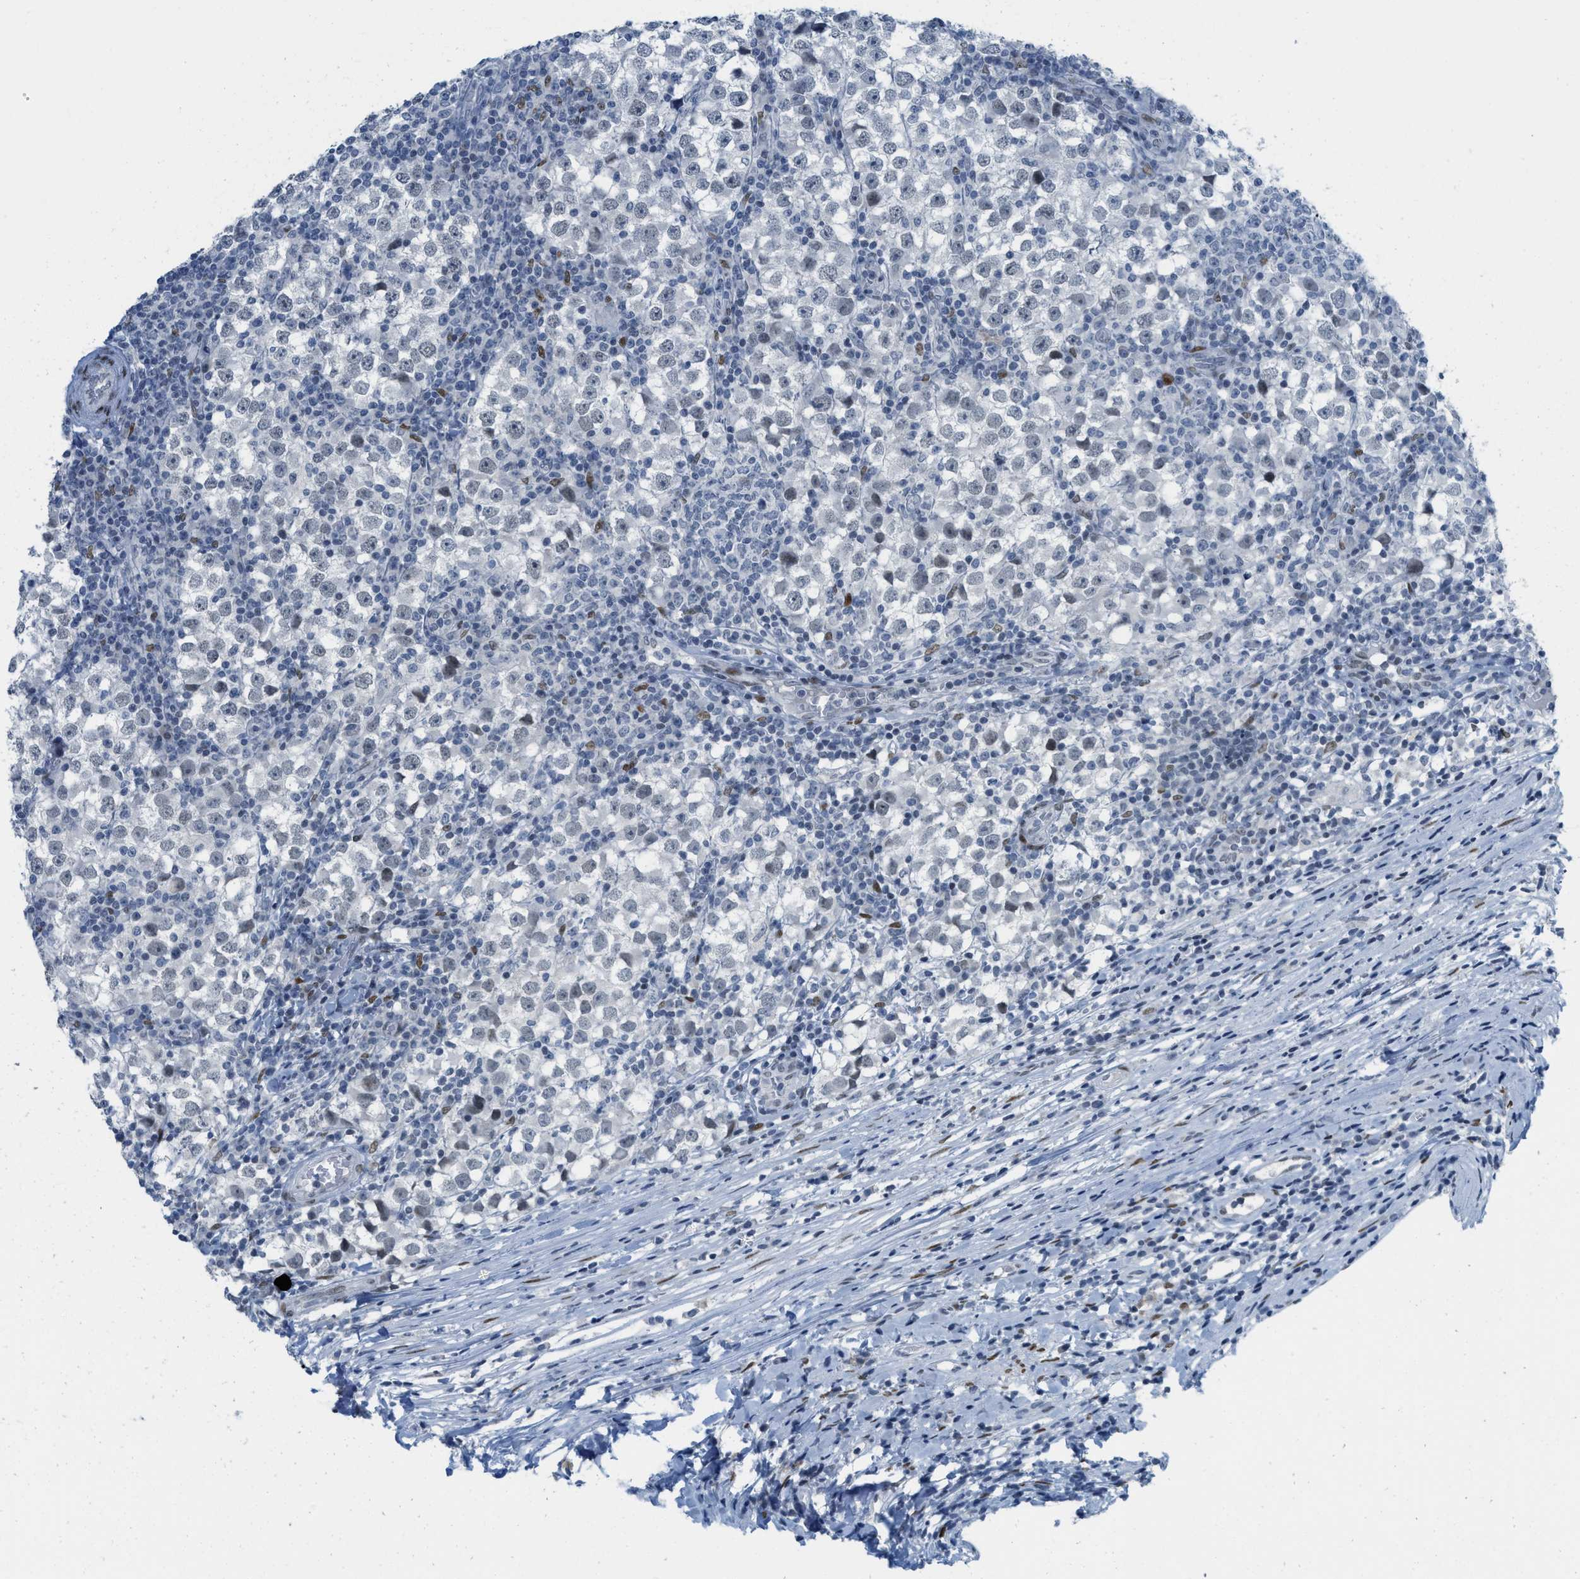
{"staining": {"intensity": "negative", "quantity": "none", "location": "none"}, "tissue": "testis cancer", "cell_type": "Tumor cells", "image_type": "cancer", "snomed": [{"axis": "morphology", "description": "Seminoma, NOS"}, {"axis": "topography", "description": "Testis"}], "caption": "Immunohistochemistry histopathology image of seminoma (testis) stained for a protein (brown), which displays no staining in tumor cells.", "gene": "PBX1", "patient": {"sex": "male", "age": 65}}